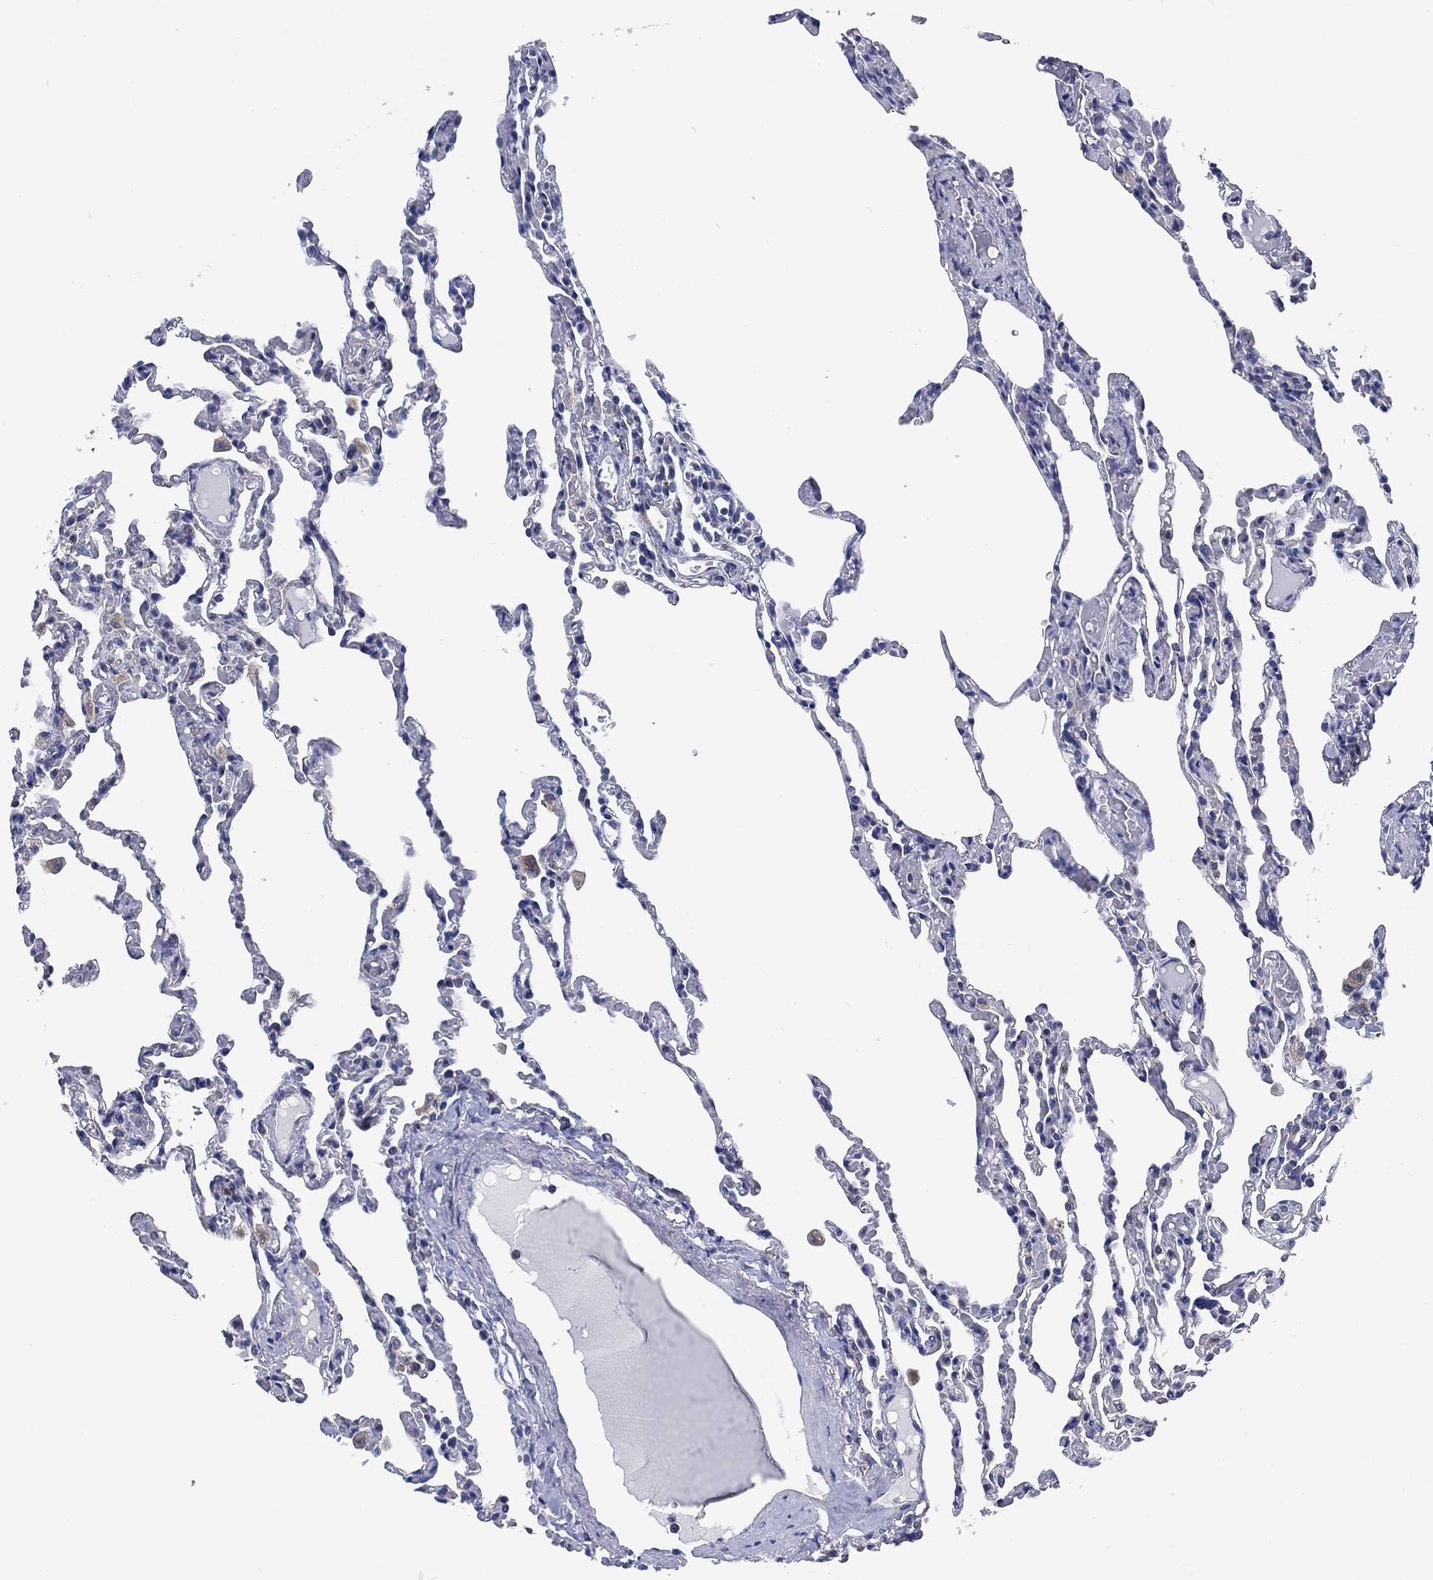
{"staining": {"intensity": "negative", "quantity": "none", "location": "none"}, "tissue": "lung", "cell_type": "Alveolar cells", "image_type": "normal", "snomed": [{"axis": "morphology", "description": "Normal tissue, NOS"}, {"axis": "topography", "description": "Lung"}], "caption": "Immunohistochemistry of normal human lung demonstrates no positivity in alveolar cells. (DAB IHC visualized using brightfield microscopy, high magnification).", "gene": "NACAD", "patient": {"sex": "female", "age": 43}}